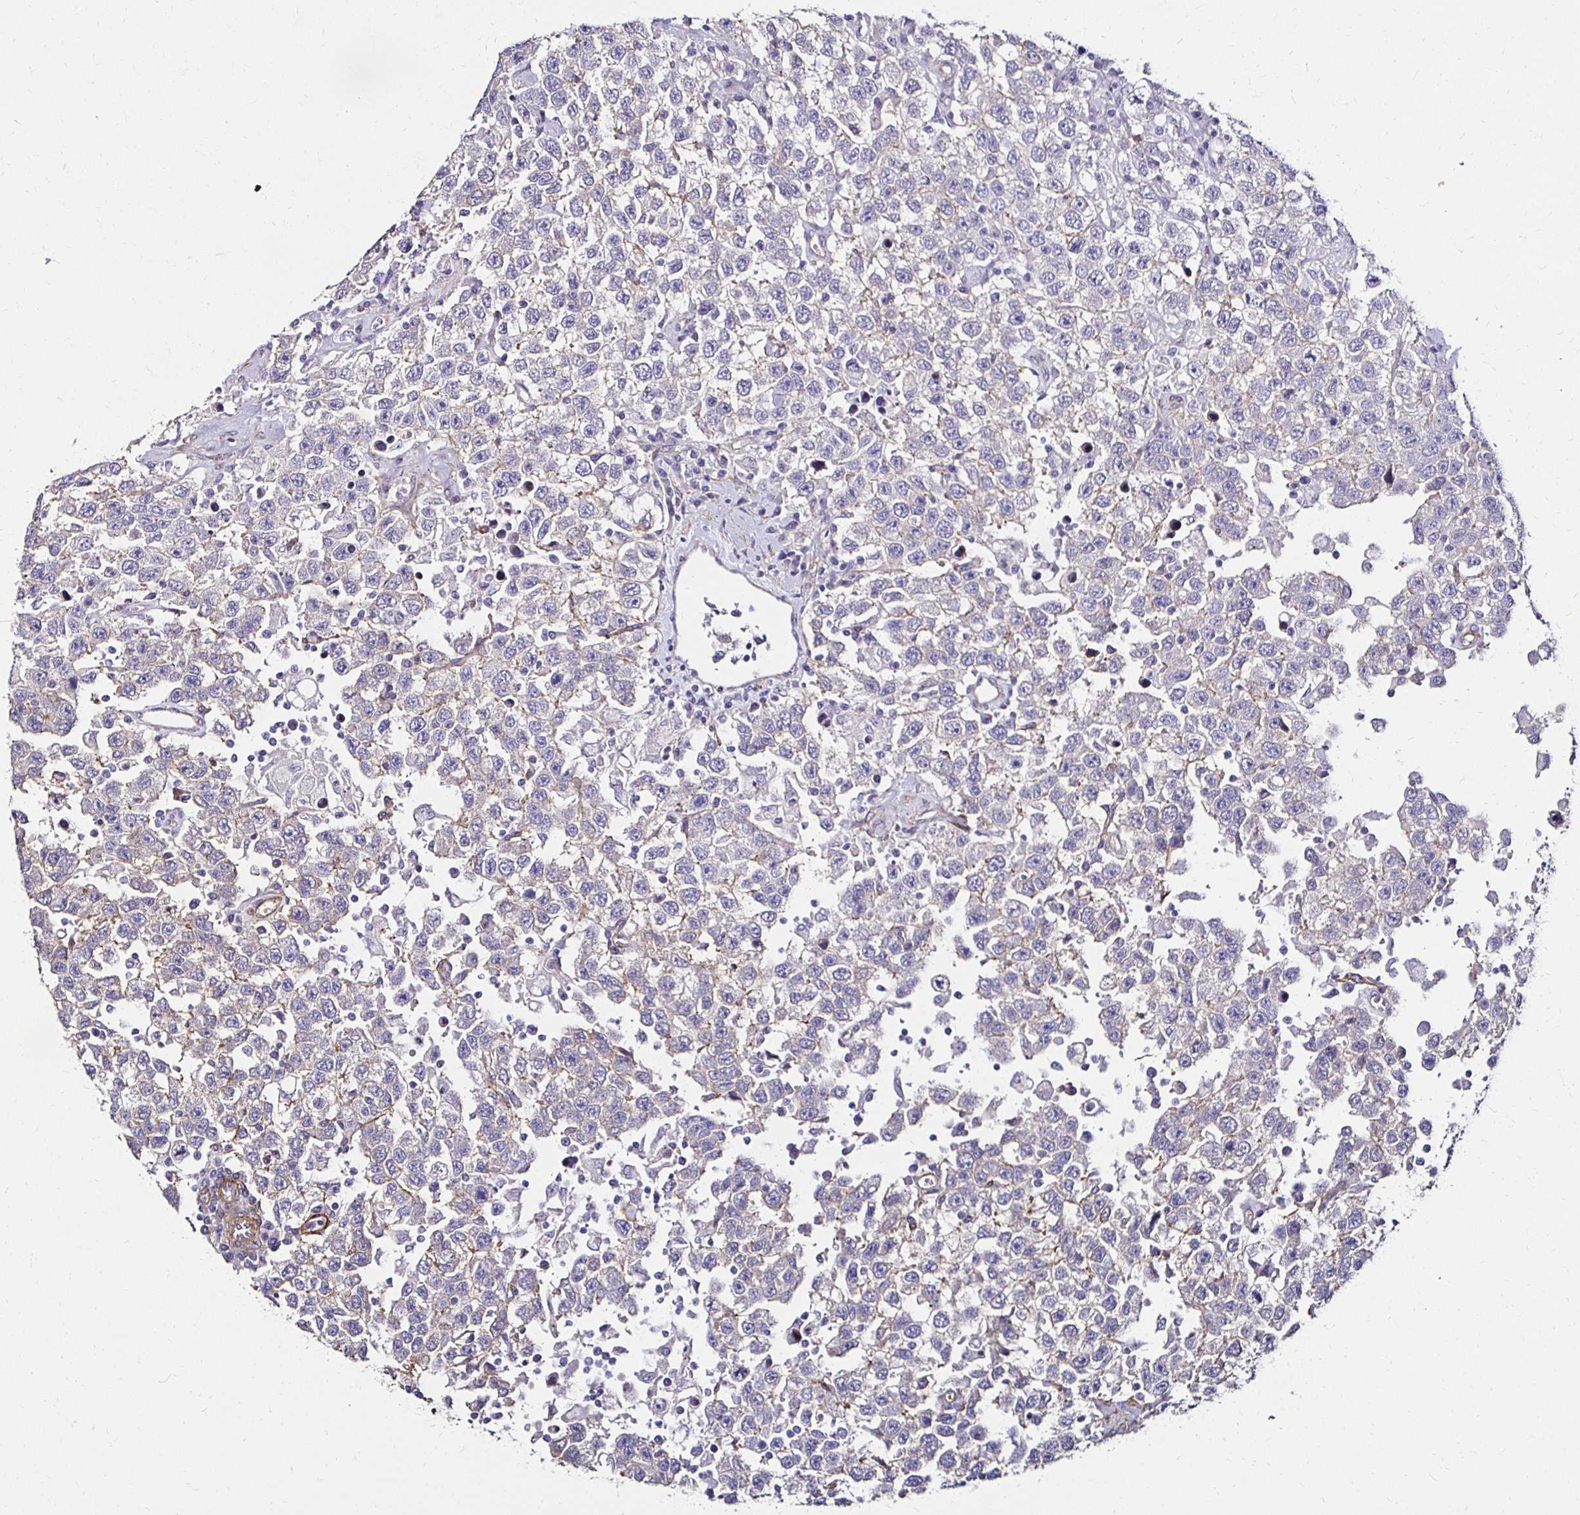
{"staining": {"intensity": "negative", "quantity": "none", "location": "none"}, "tissue": "testis cancer", "cell_type": "Tumor cells", "image_type": "cancer", "snomed": [{"axis": "morphology", "description": "Seminoma, NOS"}, {"axis": "topography", "description": "Testis"}], "caption": "The photomicrograph exhibits no significant expression in tumor cells of testis seminoma.", "gene": "ITGB1", "patient": {"sex": "male", "age": 41}}